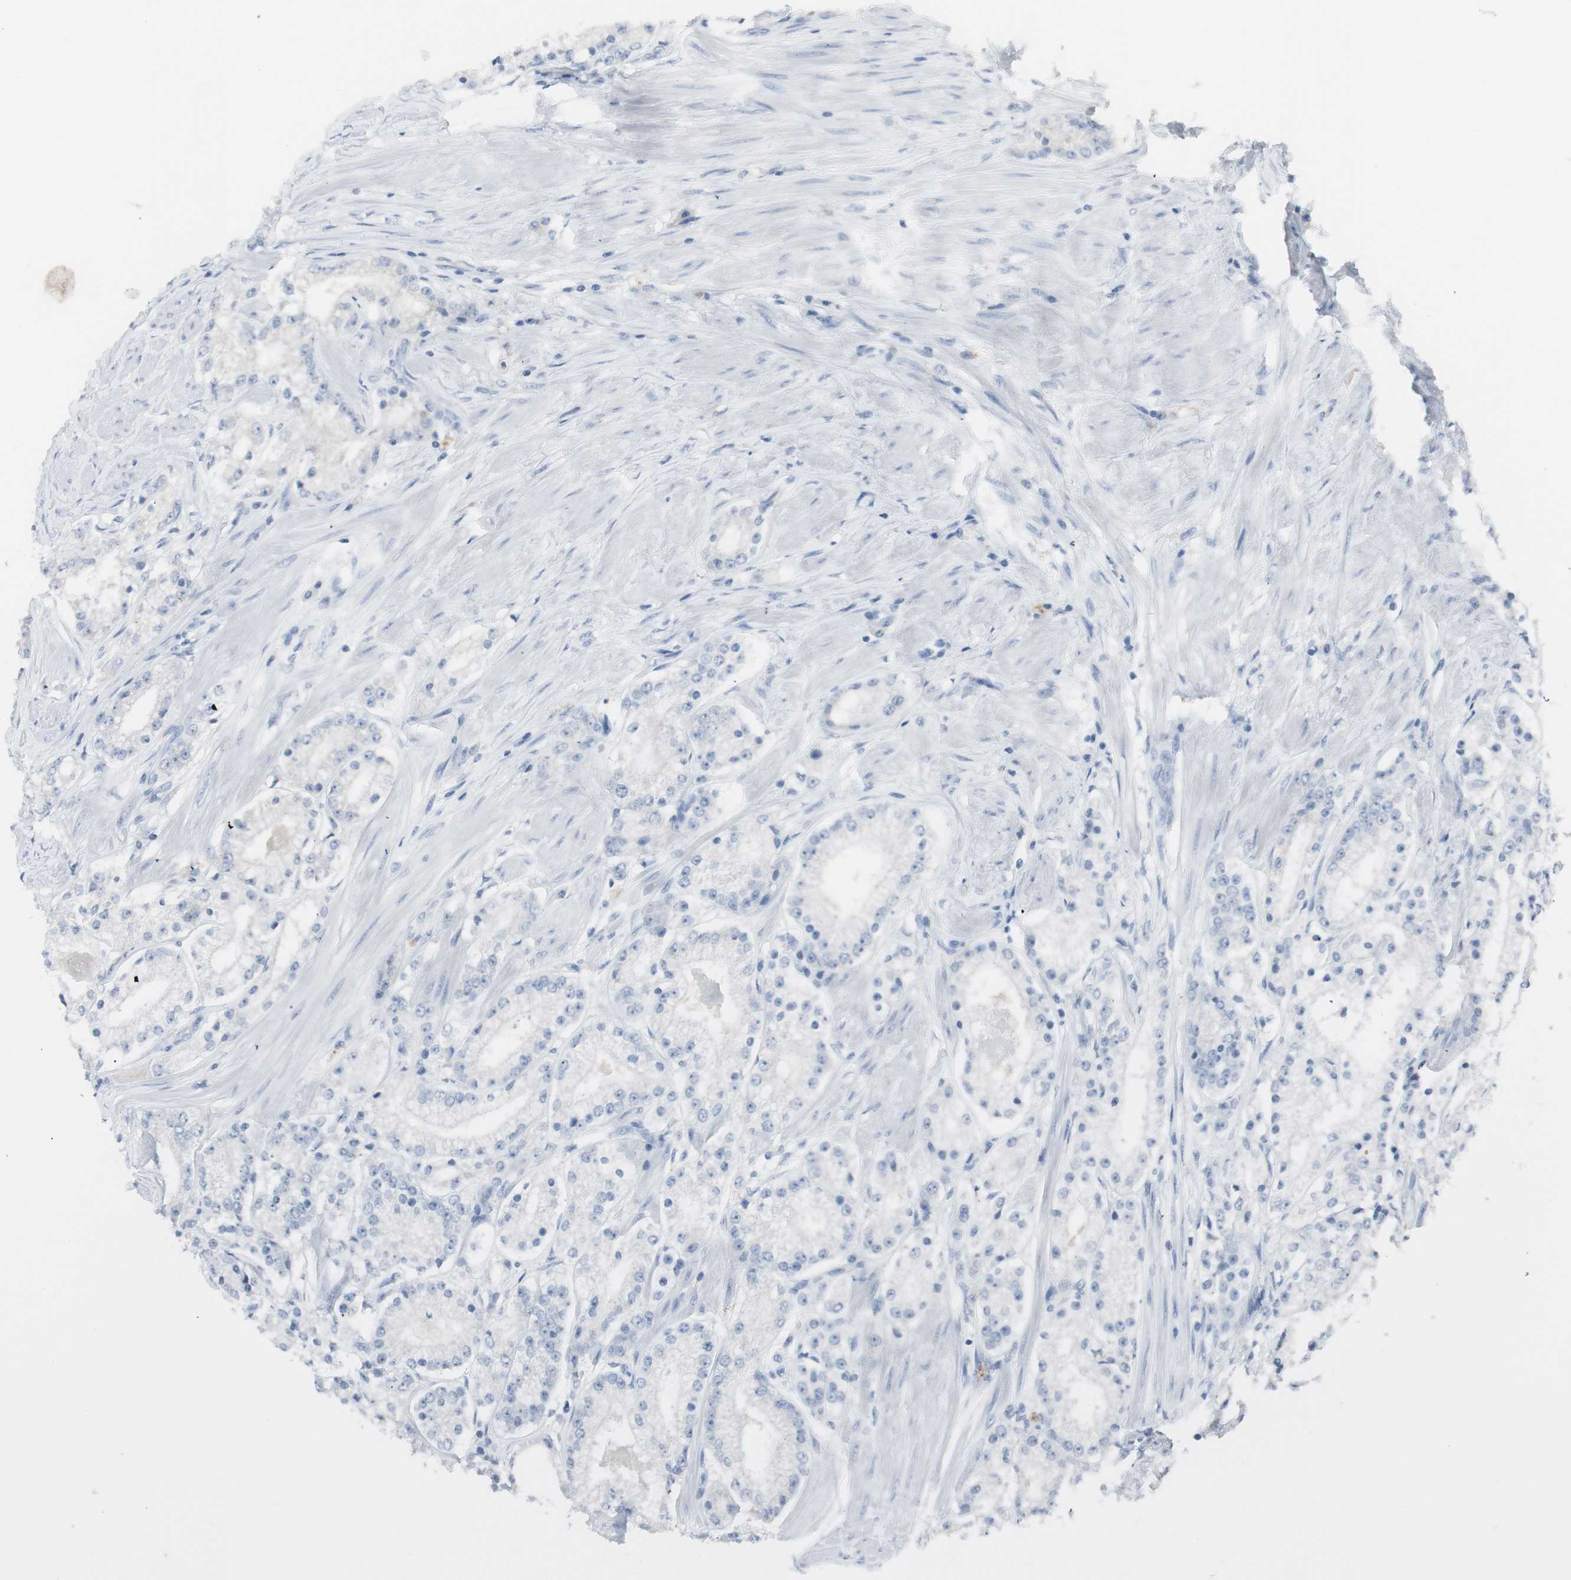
{"staining": {"intensity": "negative", "quantity": "none", "location": "none"}, "tissue": "prostate cancer", "cell_type": "Tumor cells", "image_type": "cancer", "snomed": [{"axis": "morphology", "description": "Adenocarcinoma, Low grade"}, {"axis": "topography", "description": "Prostate"}], "caption": "This is an immunohistochemistry image of human prostate cancer. There is no expression in tumor cells.", "gene": "ART3", "patient": {"sex": "male", "age": 63}}